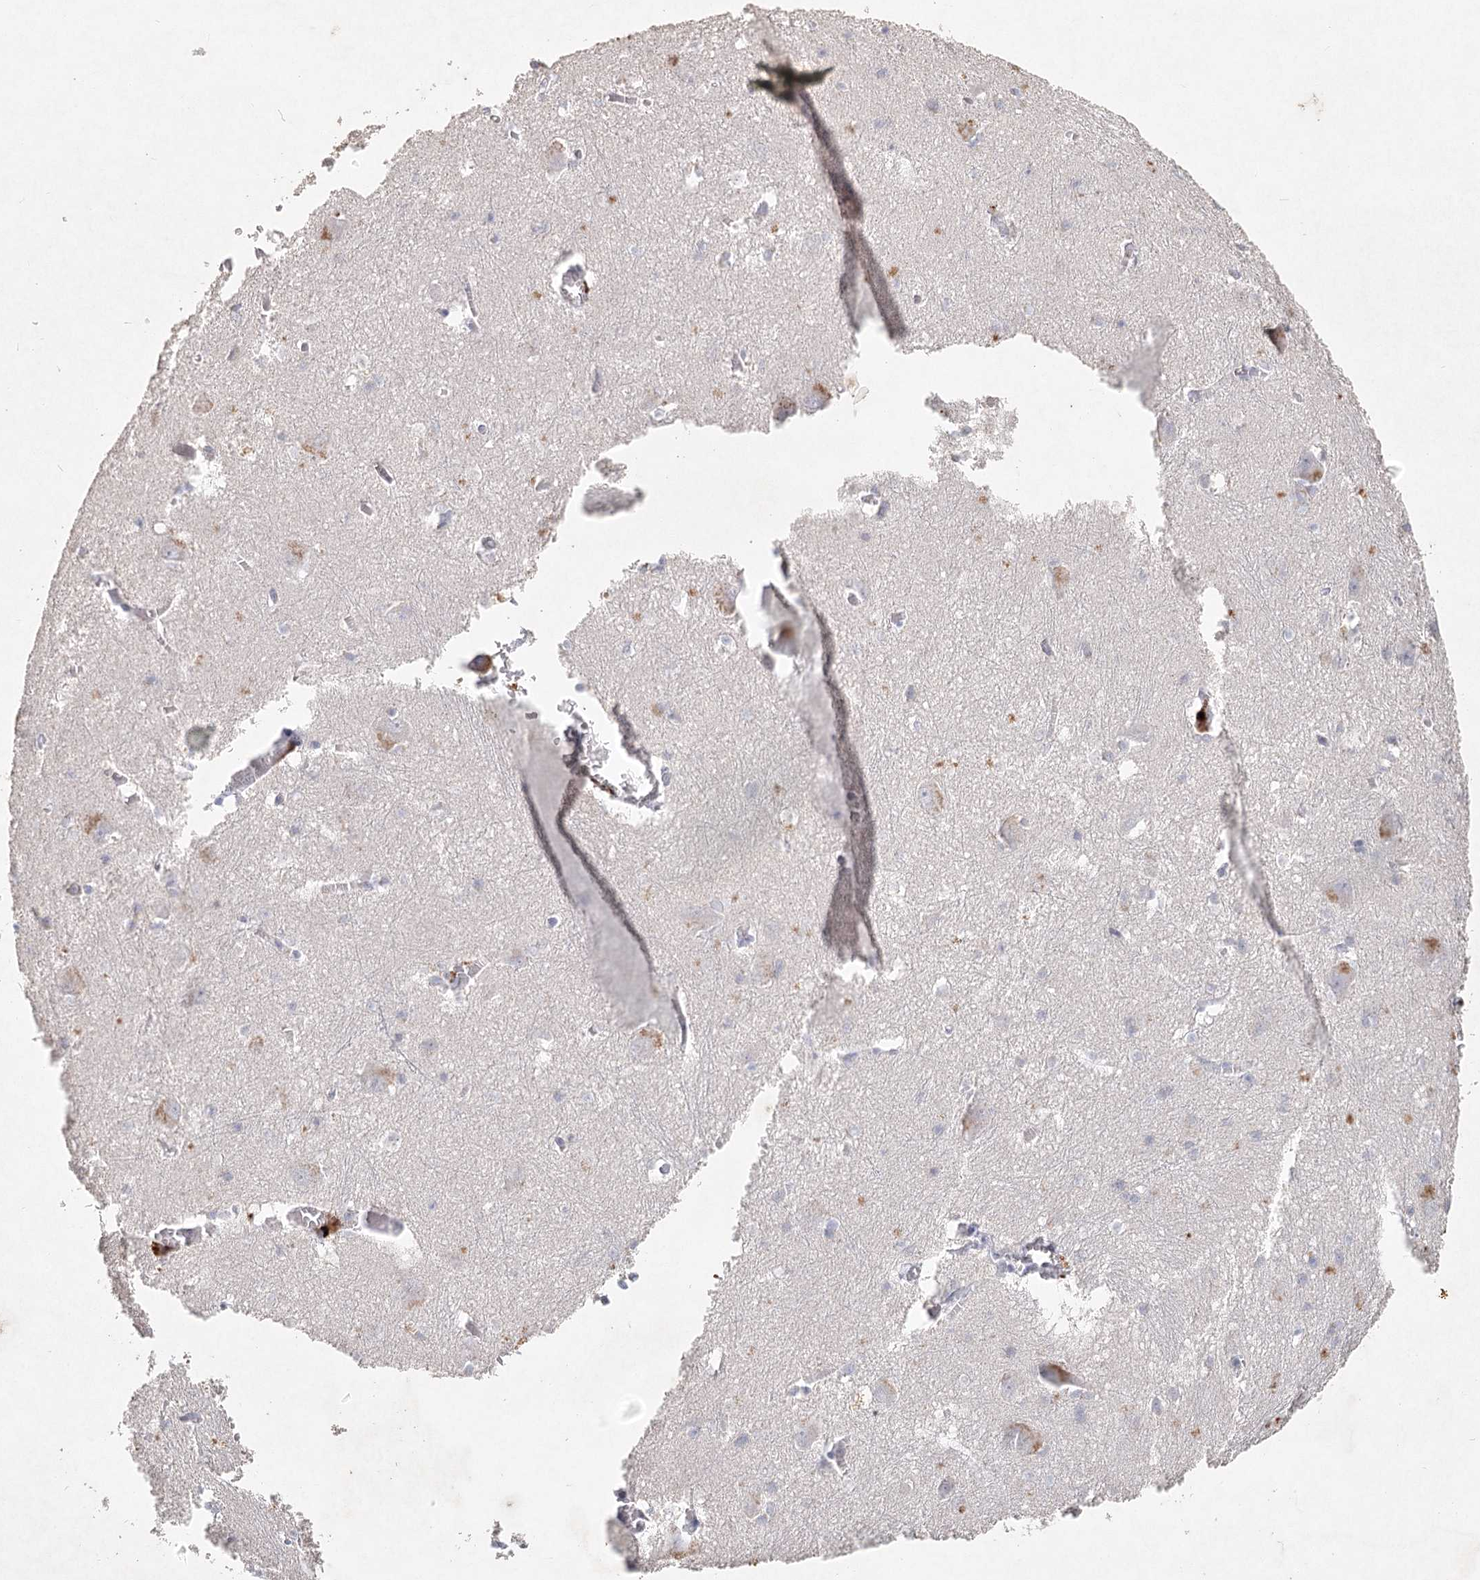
{"staining": {"intensity": "moderate", "quantity": "<25%", "location": "cytoplasmic/membranous"}, "tissue": "caudate", "cell_type": "Glial cells", "image_type": "normal", "snomed": [{"axis": "morphology", "description": "Normal tissue, NOS"}, {"axis": "topography", "description": "Lateral ventricle wall"}], "caption": "Immunohistochemistry of unremarkable human caudate displays low levels of moderate cytoplasmic/membranous positivity in about <25% of glial cells.", "gene": "ARSI", "patient": {"sex": "male", "age": 37}}